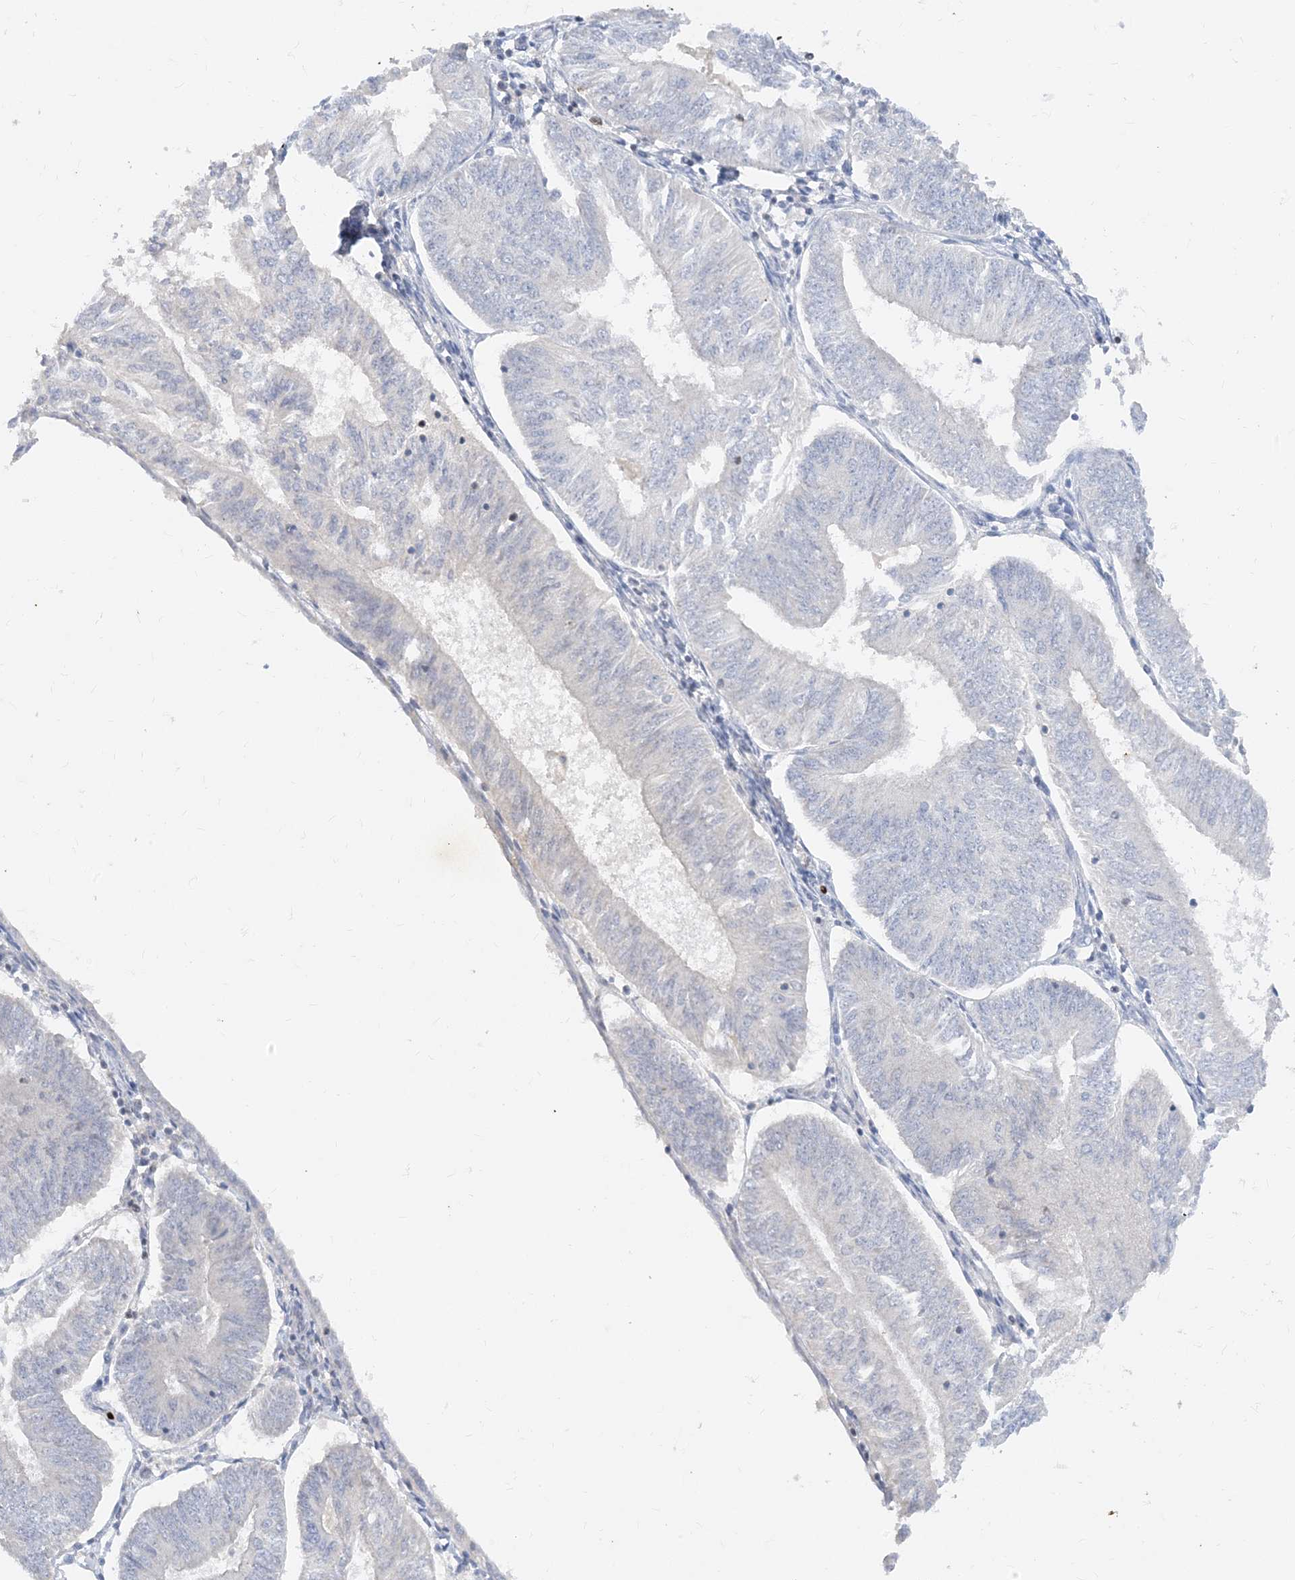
{"staining": {"intensity": "negative", "quantity": "none", "location": "none"}, "tissue": "endometrial cancer", "cell_type": "Tumor cells", "image_type": "cancer", "snomed": [{"axis": "morphology", "description": "Adenocarcinoma, NOS"}, {"axis": "topography", "description": "Endometrium"}], "caption": "DAB immunohistochemical staining of human endometrial cancer demonstrates no significant staining in tumor cells.", "gene": "TBX21", "patient": {"sex": "female", "age": 58}}